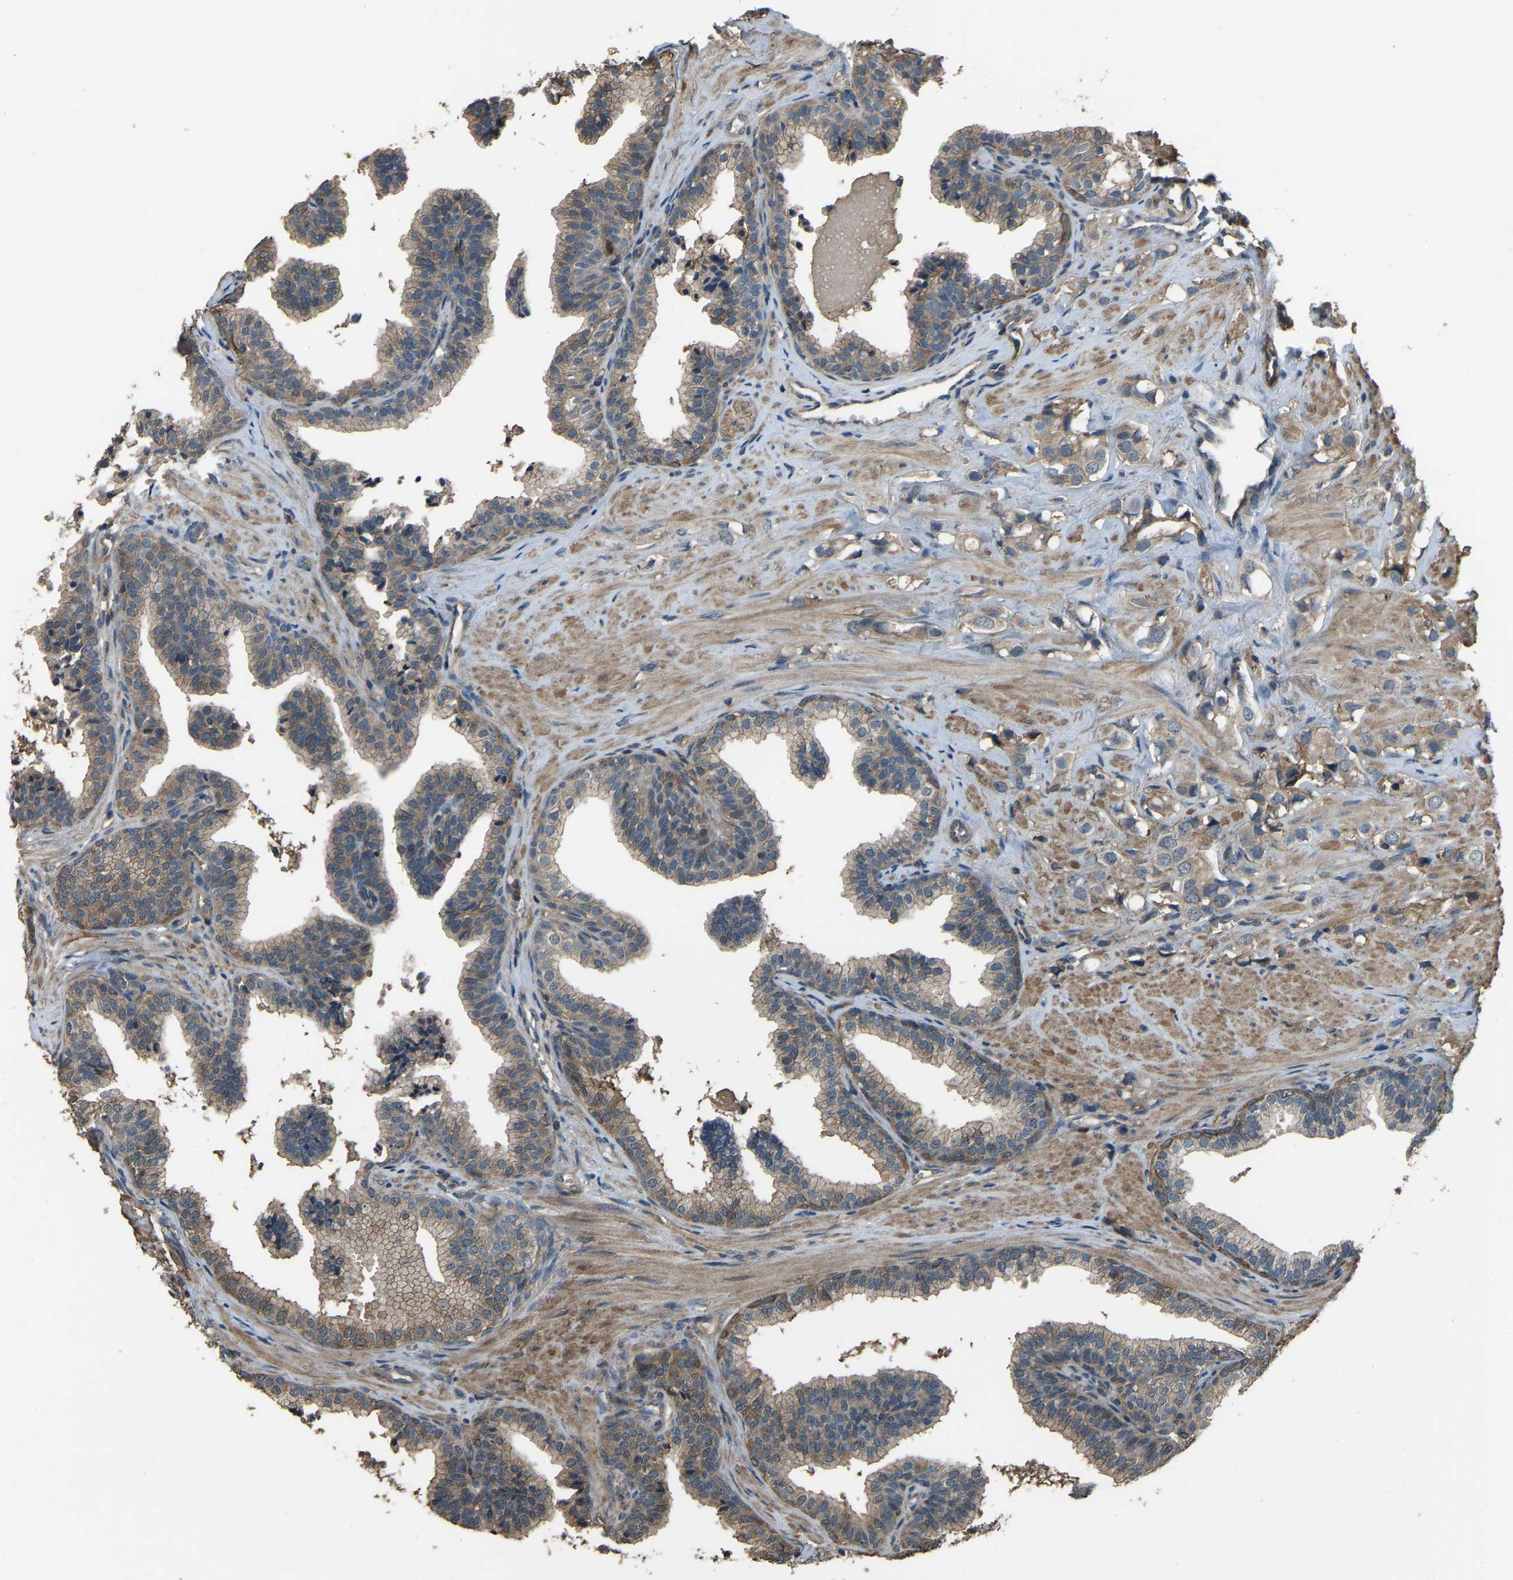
{"staining": {"intensity": "weak", "quantity": "<25%", "location": "cytoplasmic/membranous"}, "tissue": "prostate cancer", "cell_type": "Tumor cells", "image_type": "cancer", "snomed": [{"axis": "morphology", "description": "Adenocarcinoma, High grade"}, {"axis": "topography", "description": "Prostate"}], "caption": "The image displays no staining of tumor cells in prostate cancer (adenocarcinoma (high-grade)). (DAB (3,3'-diaminobenzidine) IHC with hematoxylin counter stain).", "gene": "SLC4A2", "patient": {"sex": "male", "age": 52}}